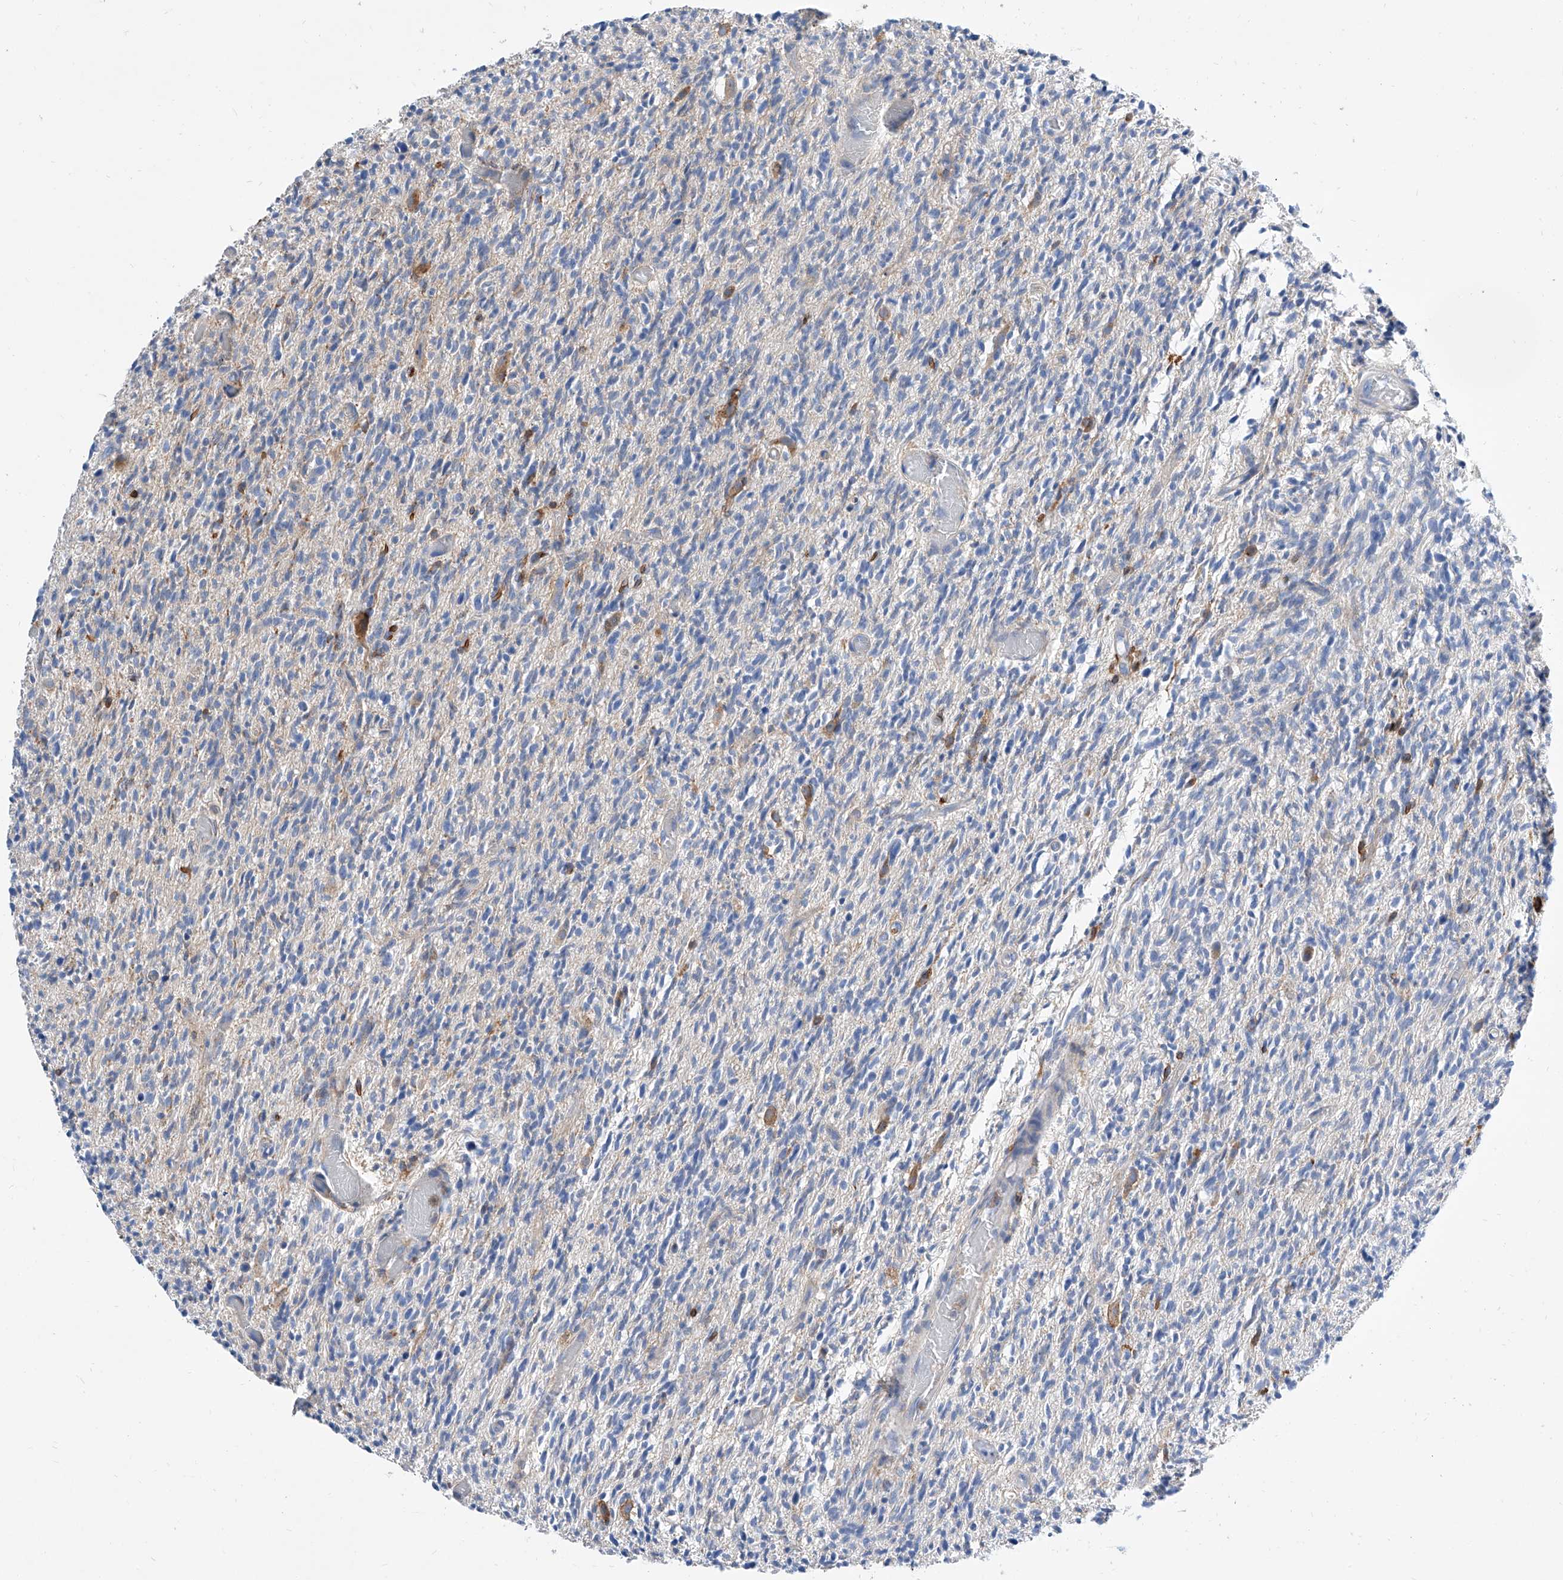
{"staining": {"intensity": "negative", "quantity": "none", "location": "none"}, "tissue": "glioma", "cell_type": "Tumor cells", "image_type": "cancer", "snomed": [{"axis": "morphology", "description": "Glioma, malignant, High grade"}, {"axis": "topography", "description": "Brain"}], "caption": "IHC photomicrograph of human high-grade glioma (malignant) stained for a protein (brown), which exhibits no expression in tumor cells.", "gene": "CPNE5", "patient": {"sex": "female", "age": 57}}